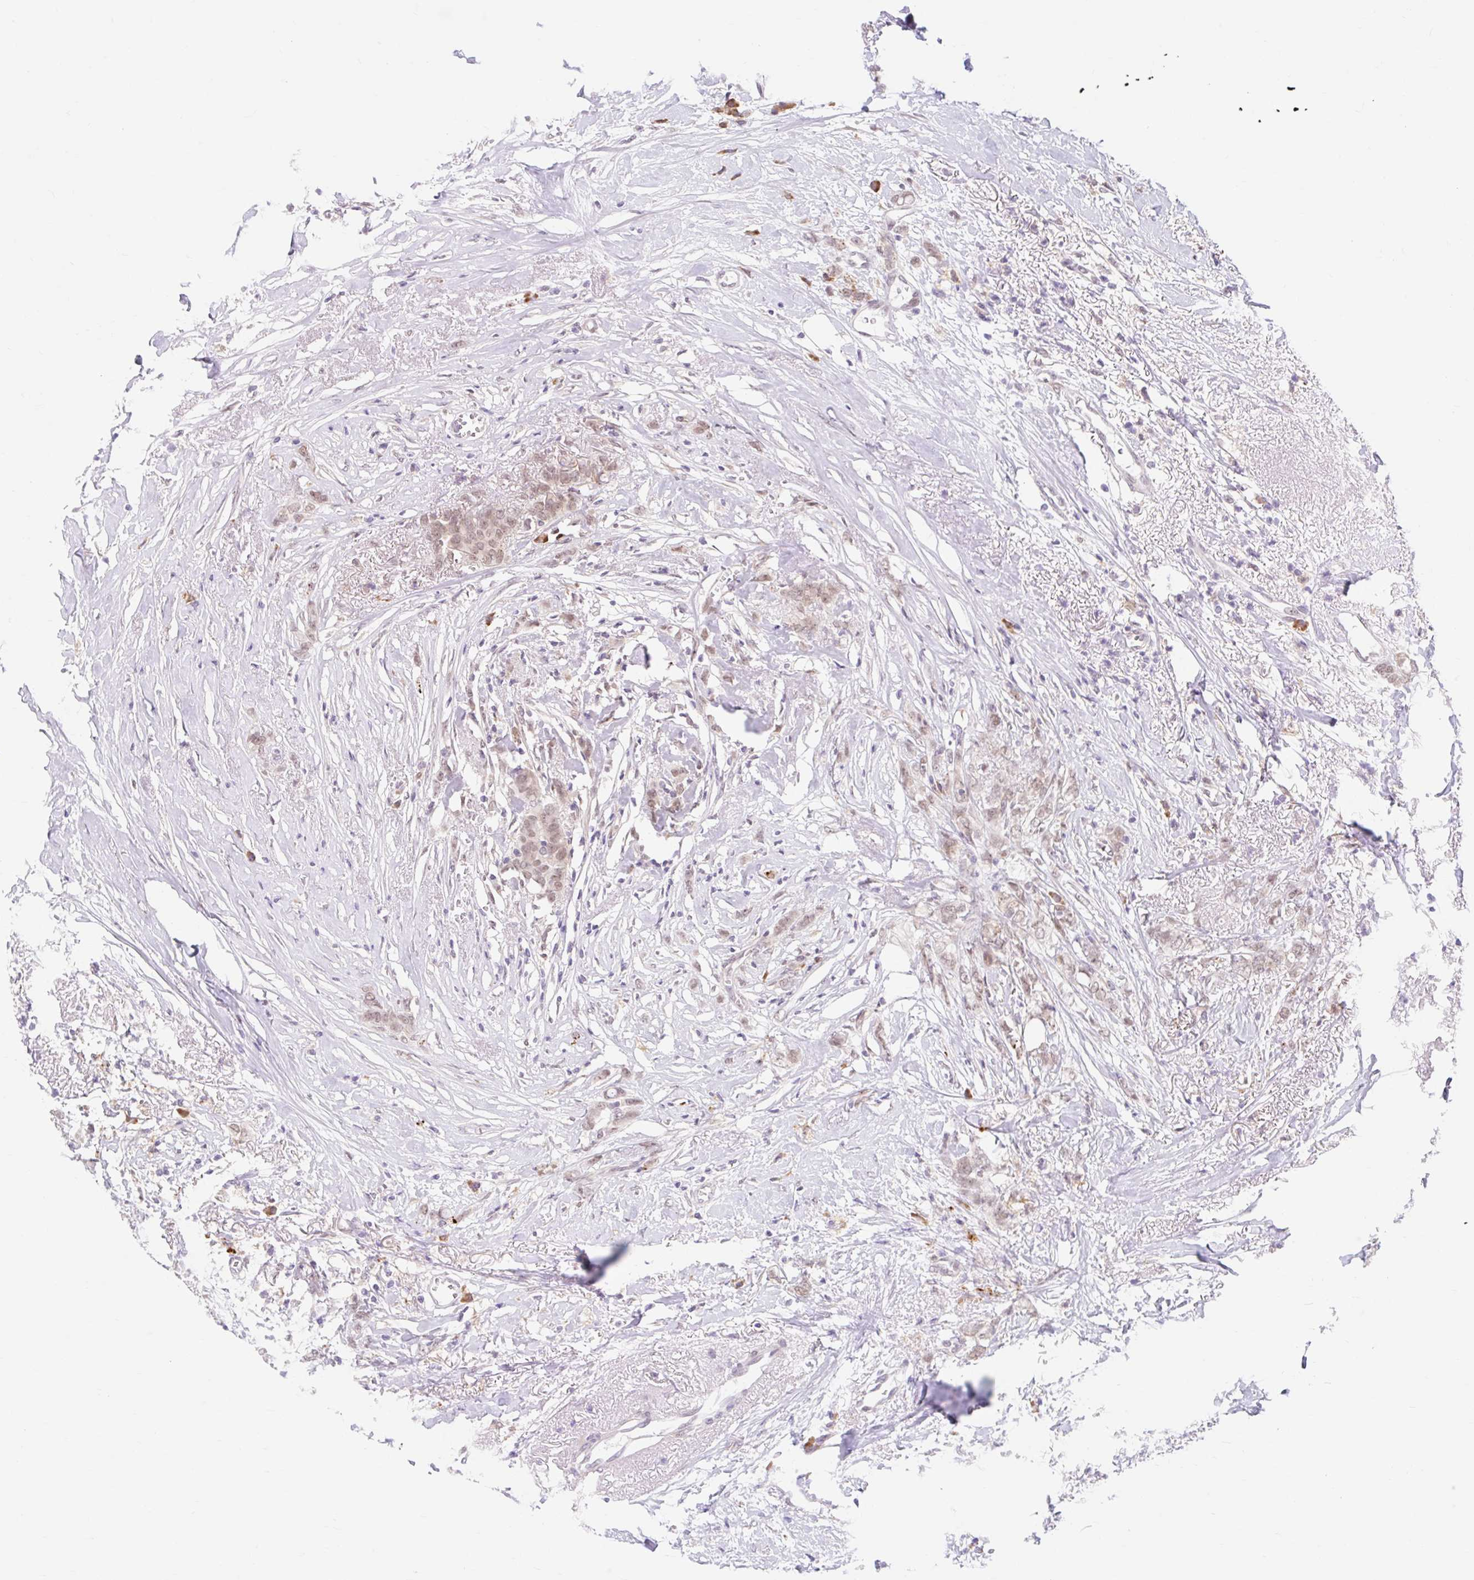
{"staining": {"intensity": "weak", "quantity": "<25%", "location": "cytoplasmic/membranous"}, "tissue": "breast cancer", "cell_type": "Tumor cells", "image_type": "cancer", "snomed": [{"axis": "morphology", "description": "Lobular carcinoma"}, {"axis": "topography", "description": "Breast"}], "caption": "DAB (3,3'-diaminobenzidine) immunohistochemical staining of human breast cancer (lobular carcinoma) reveals no significant expression in tumor cells.", "gene": "SRSF10", "patient": {"sex": "female", "age": 91}}